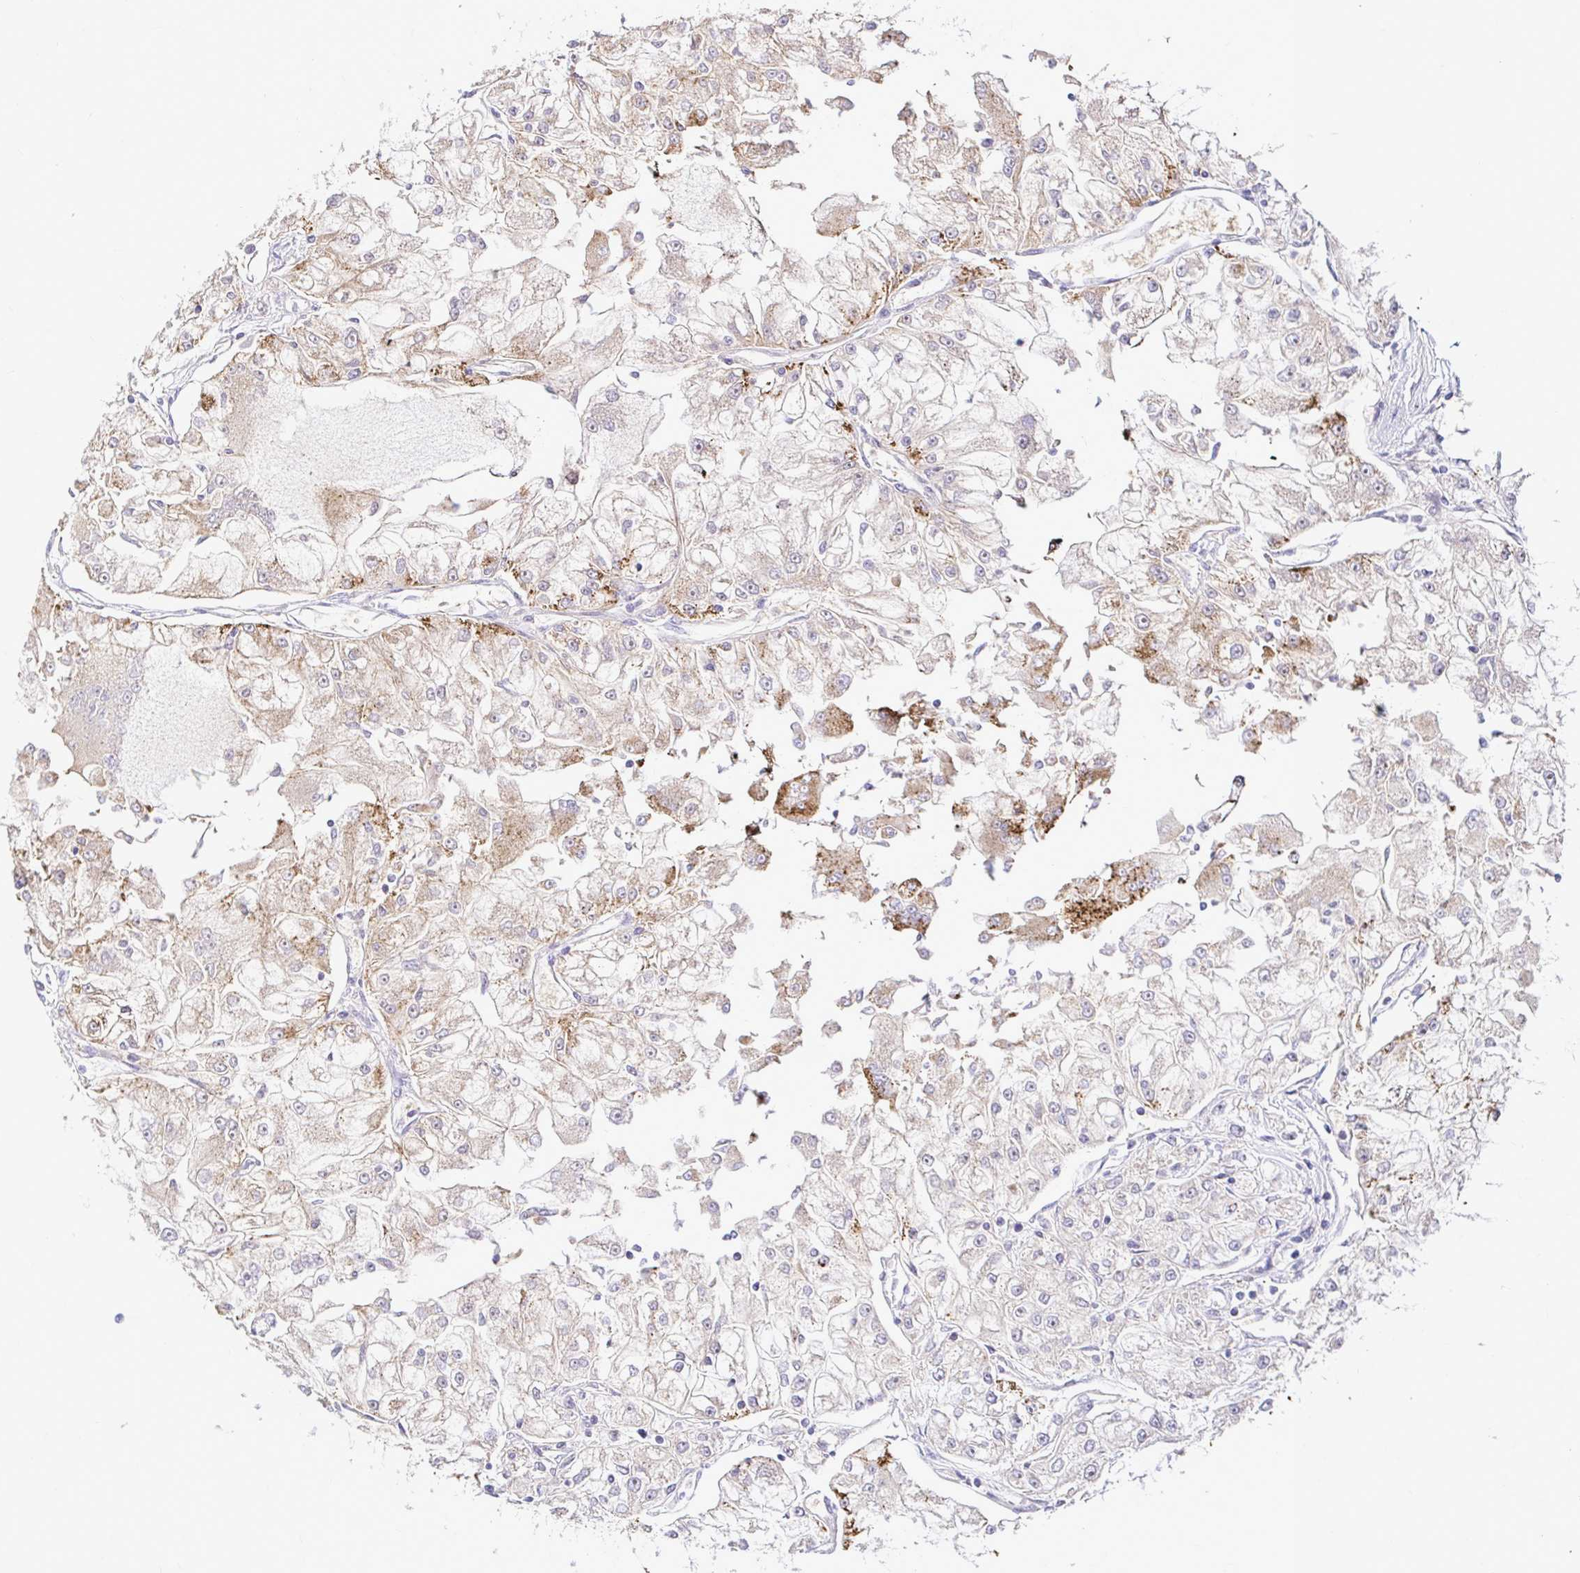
{"staining": {"intensity": "moderate", "quantity": "<25%", "location": "cytoplasmic/membranous"}, "tissue": "renal cancer", "cell_type": "Tumor cells", "image_type": "cancer", "snomed": [{"axis": "morphology", "description": "Adenocarcinoma, NOS"}, {"axis": "topography", "description": "Kidney"}], "caption": "A brown stain labels moderate cytoplasmic/membranous expression of a protein in human renal cancer (adenocarcinoma) tumor cells.", "gene": "TRIM55", "patient": {"sex": "female", "age": 72}}